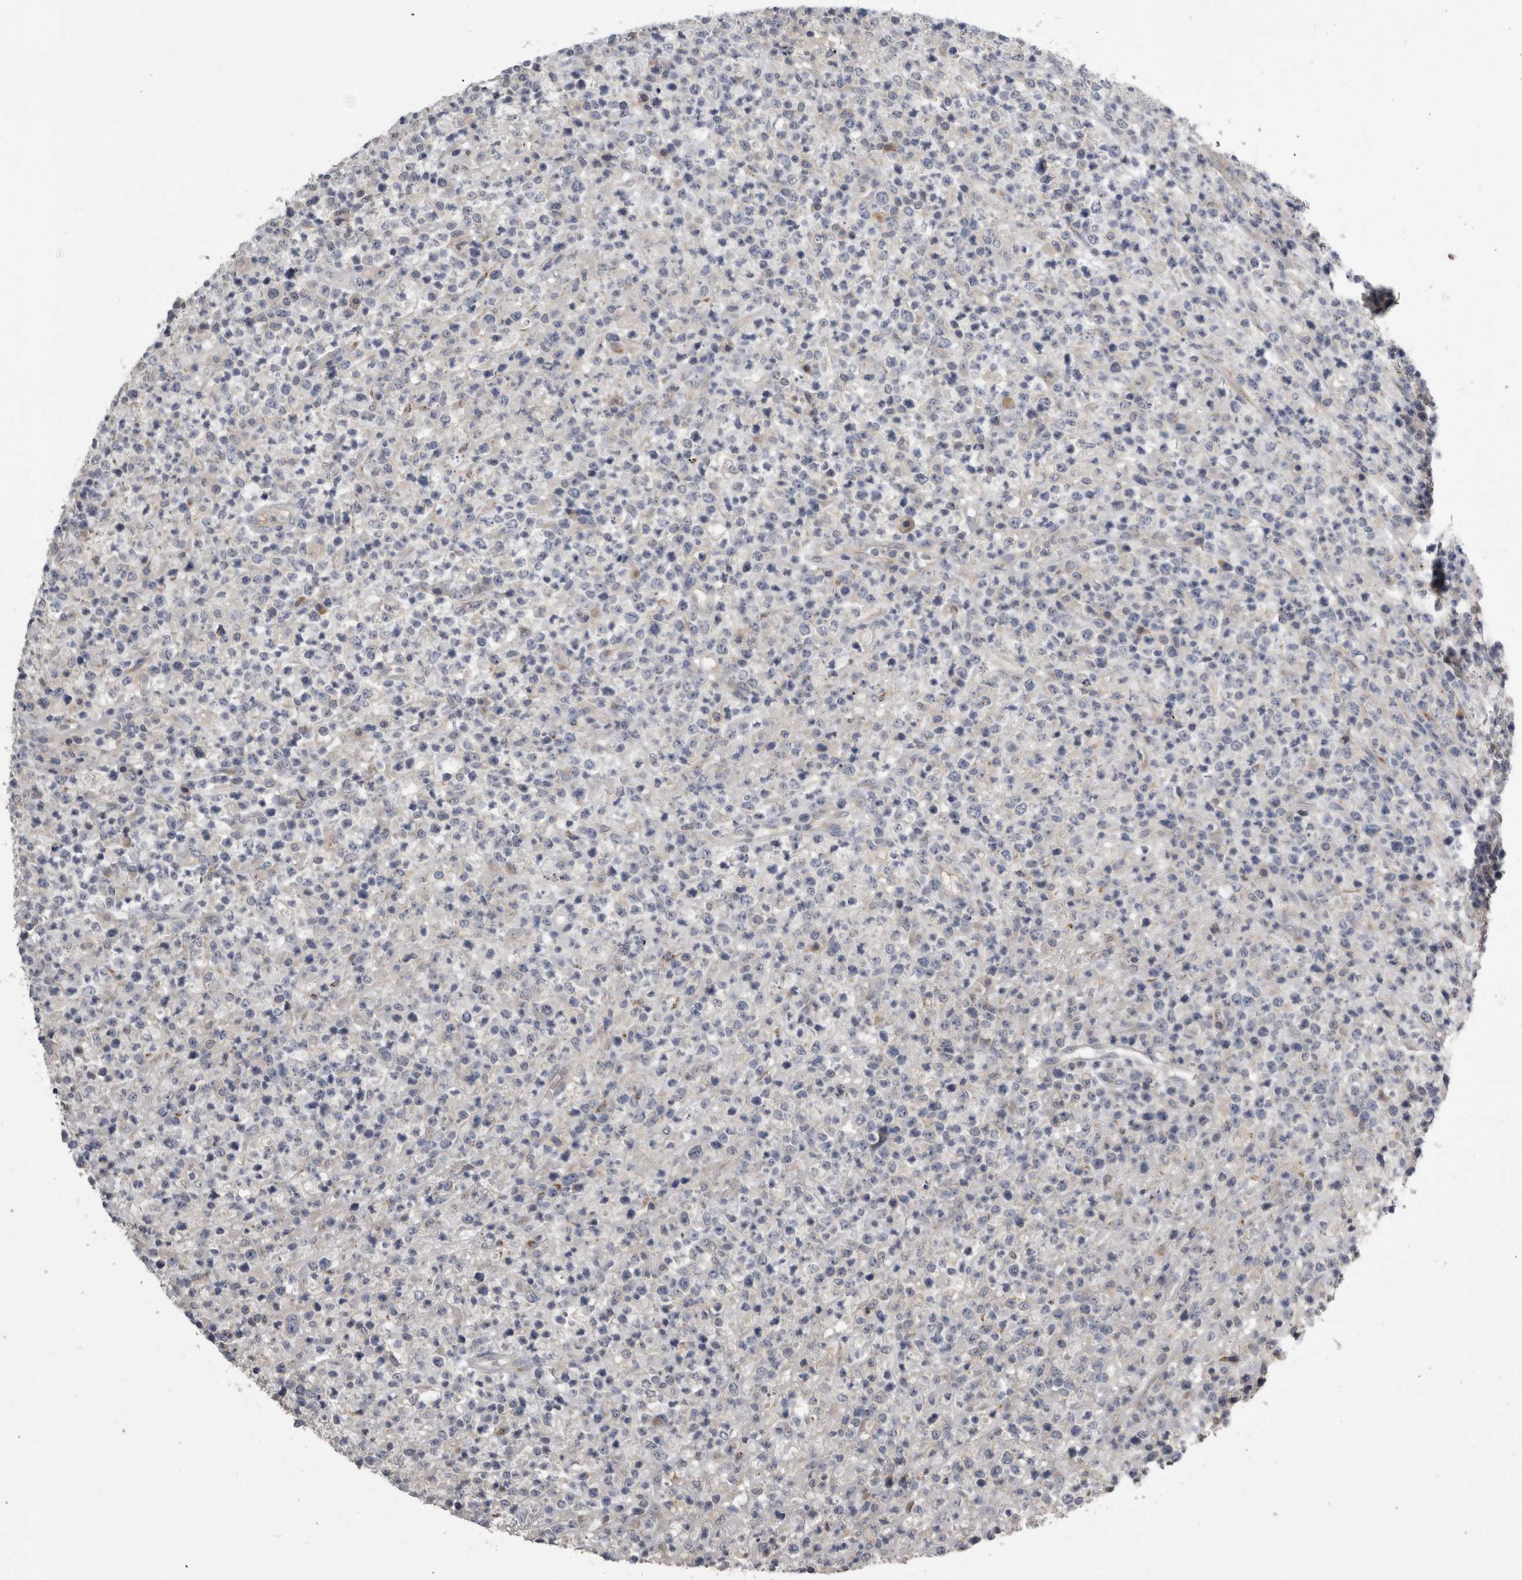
{"staining": {"intensity": "negative", "quantity": "none", "location": "none"}, "tissue": "lymphoma", "cell_type": "Tumor cells", "image_type": "cancer", "snomed": [{"axis": "morphology", "description": "Malignant lymphoma, non-Hodgkin's type, High grade"}, {"axis": "topography", "description": "Colon"}], "caption": "Immunohistochemistry histopathology image of human lymphoma stained for a protein (brown), which shows no positivity in tumor cells.", "gene": "ANXA13", "patient": {"sex": "female", "age": 53}}